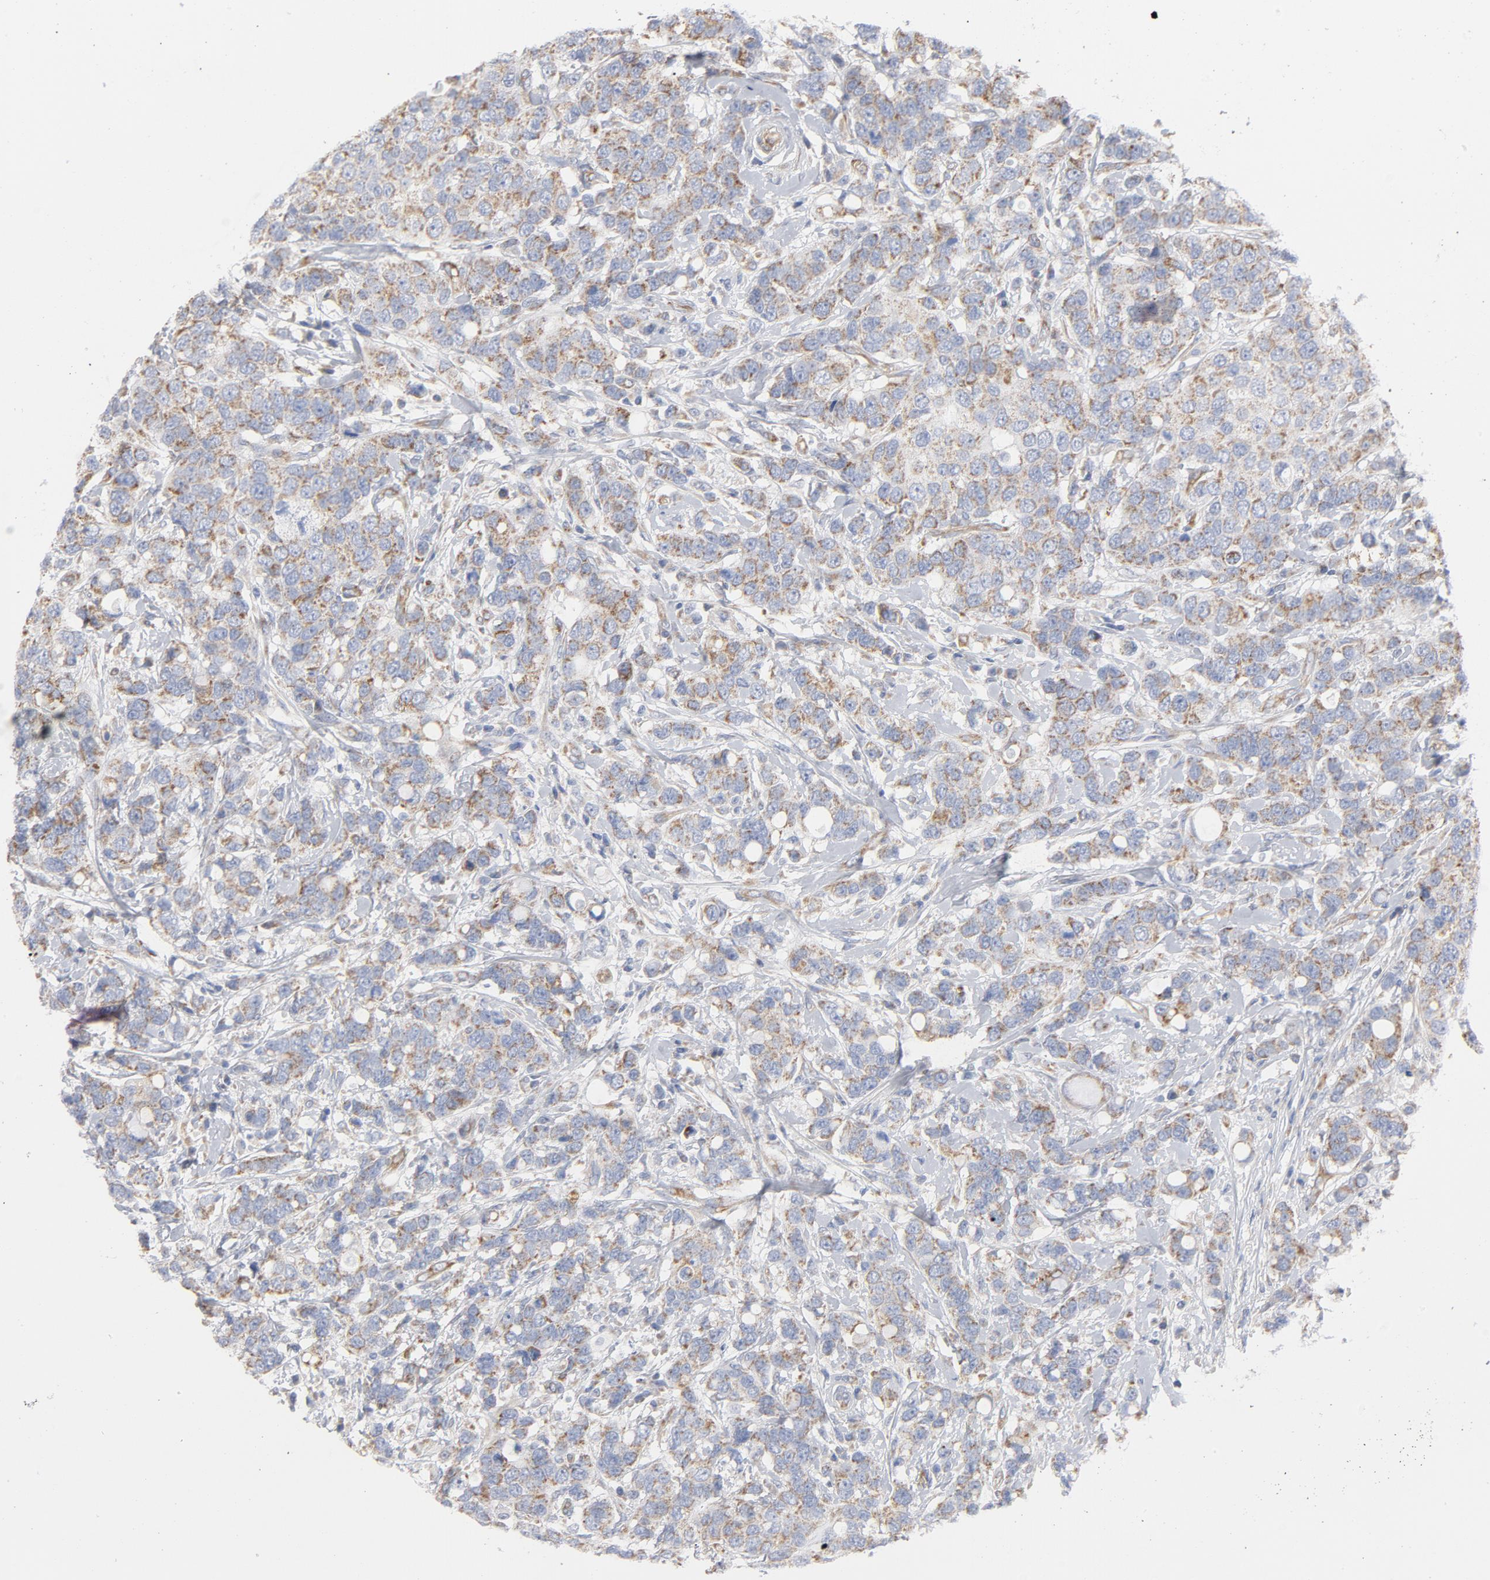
{"staining": {"intensity": "moderate", "quantity": ">75%", "location": "cytoplasmic/membranous"}, "tissue": "breast cancer", "cell_type": "Tumor cells", "image_type": "cancer", "snomed": [{"axis": "morphology", "description": "Duct carcinoma"}, {"axis": "topography", "description": "Breast"}], "caption": "DAB (3,3'-diaminobenzidine) immunohistochemical staining of breast cancer (intraductal carcinoma) exhibits moderate cytoplasmic/membranous protein staining in about >75% of tumor cells. (DAB = brown stain, brightfield microscopy at high magnification).", "gene": "OXA1L", "patient": {"sex": "female", "age": 27}}